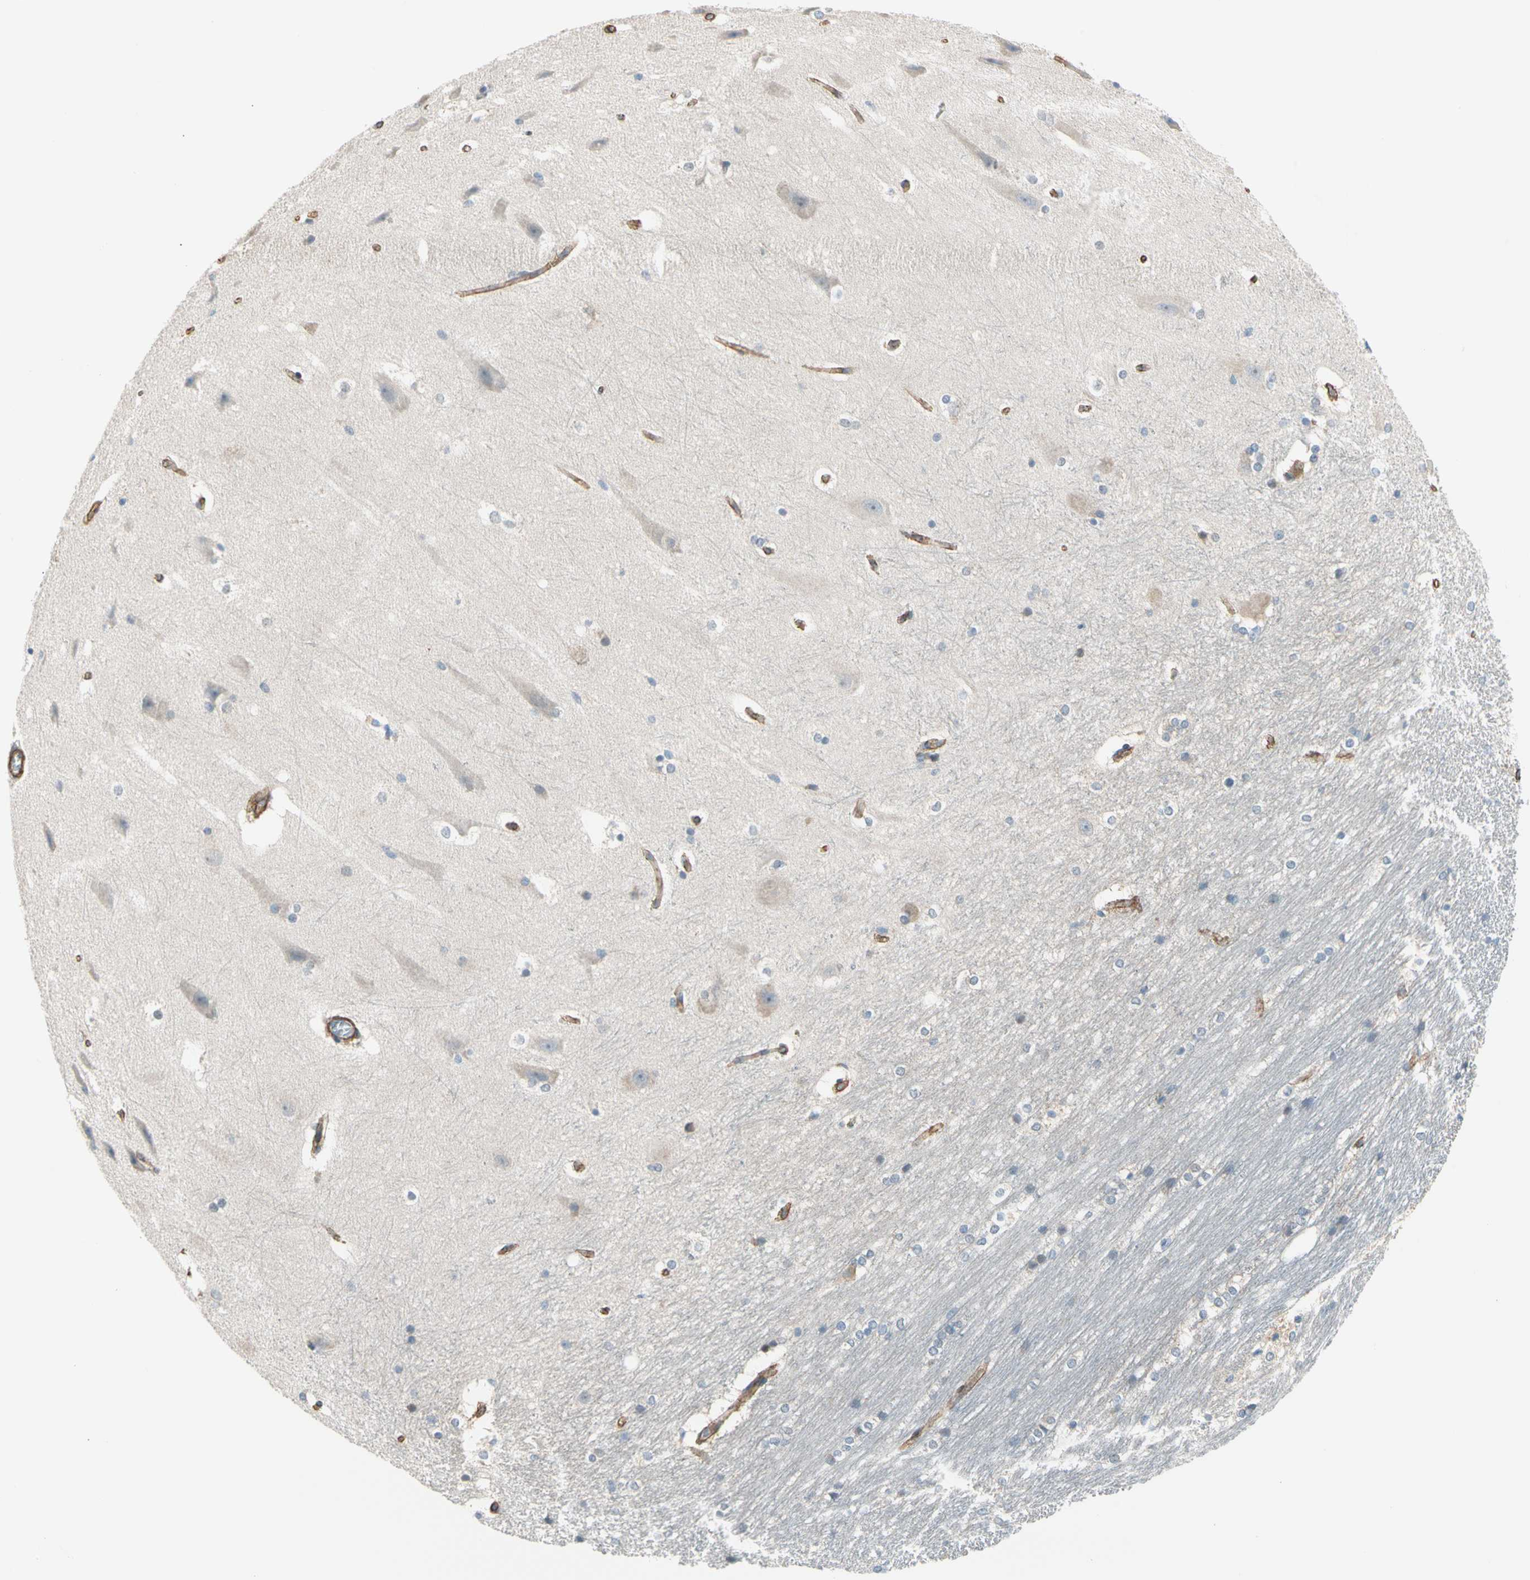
{"staining": {"intensity": "weak", "quantity": "<25%", "location": "cytoplasmic/membranous"}, "tissue": "hippocampus", "cell_type": "Glial cells", "image_type": "normal", "snomed": [{"axis": "morphology", "description": "Normal tissue, NOS"}, {"axis": "topography", "description": "Hippocampus"}], "caption": "High power microscopy image of an immunohistochemistry (IHC) image of benign hippocampus, revealing no significant positivity in glial cells. (DAB (3,3'-diaminobenzidine) immunohistochemistry (IHC) visualized using brightfield microscopy, high magnification).", "gene": "LIMK2", "patient": {"sex": "female", "age": 19}}